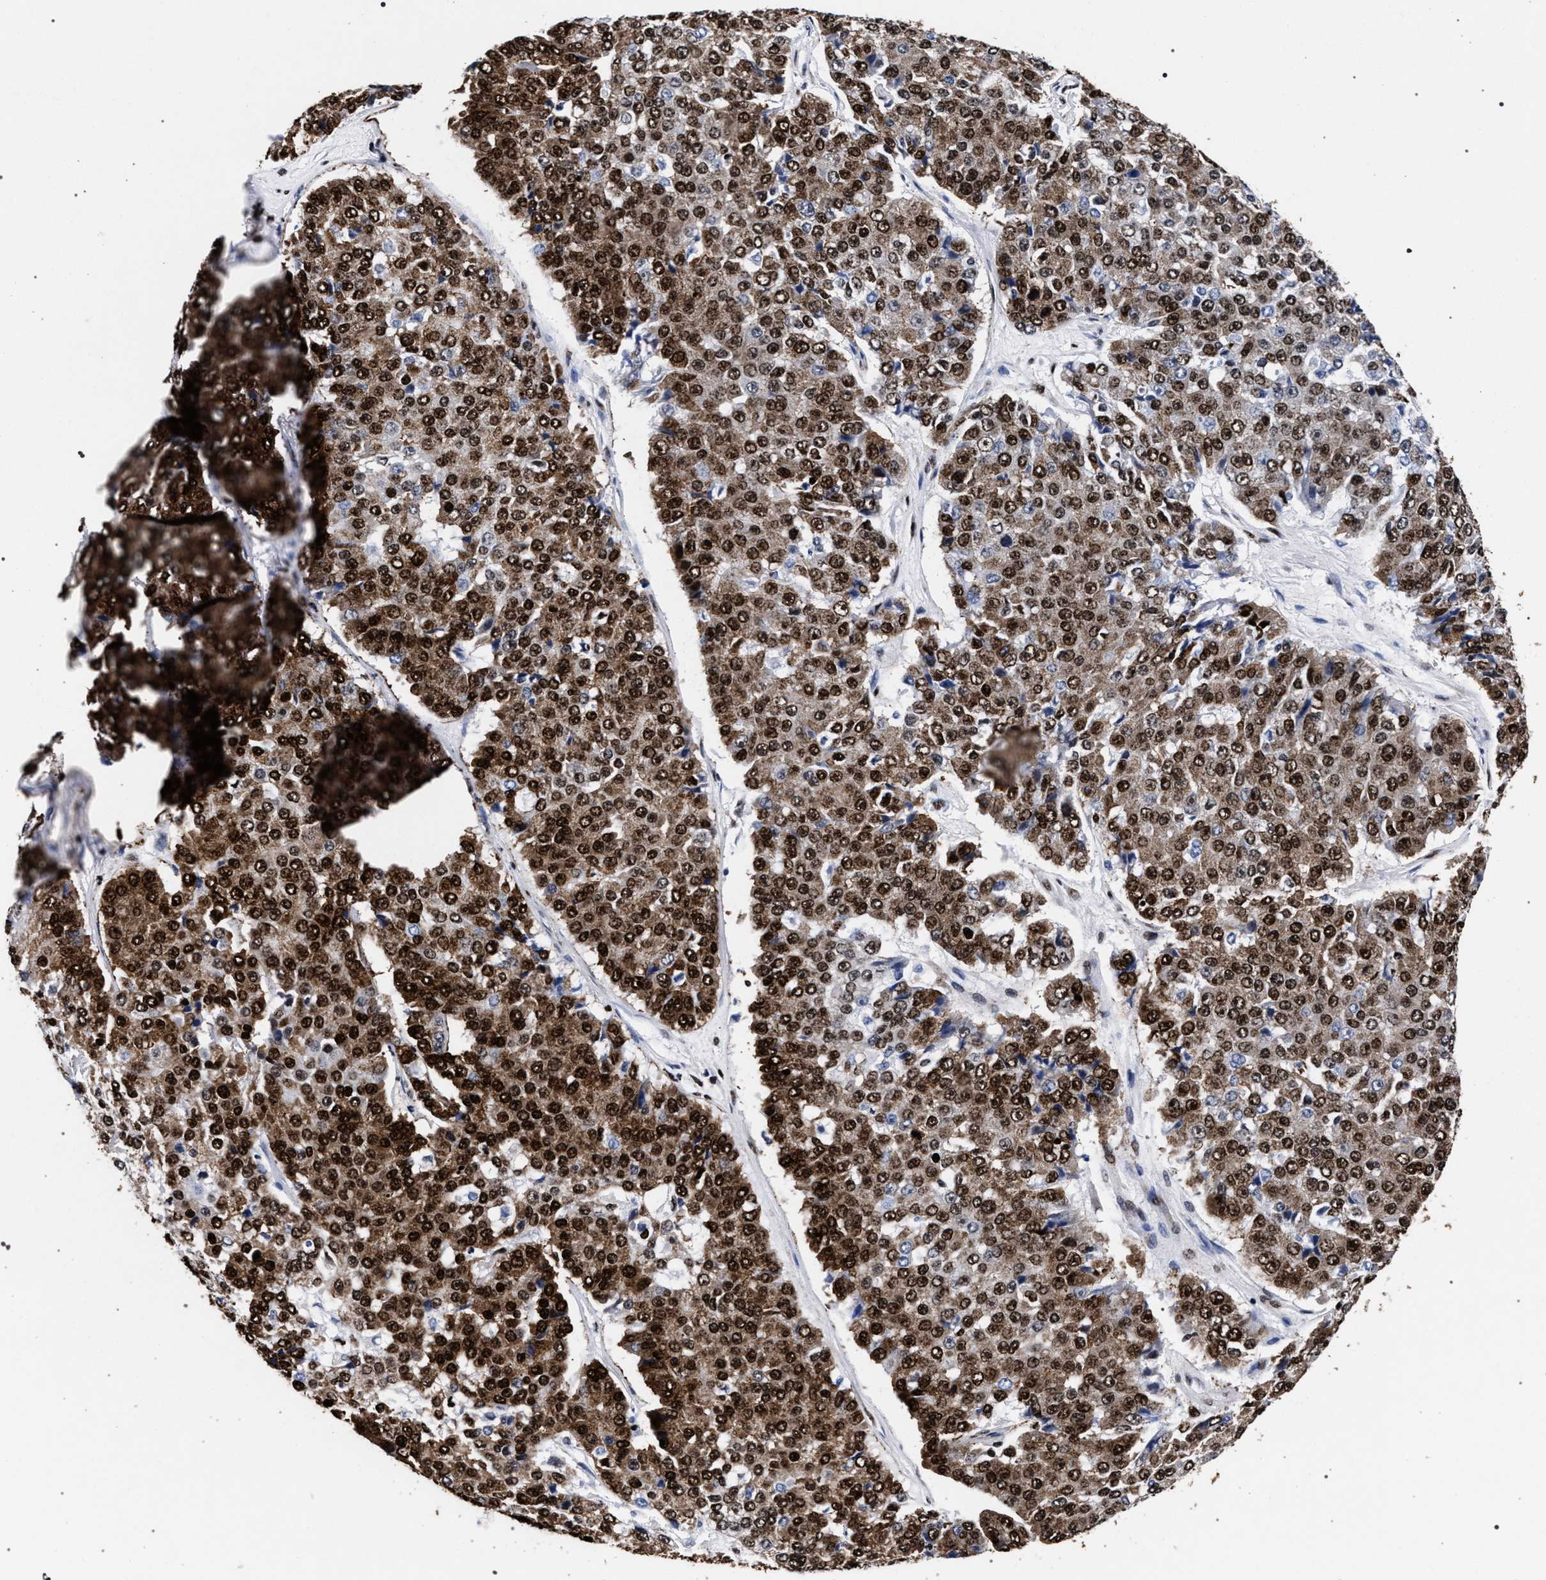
{"staining": {"intensity": "moderate", "quantity": ">75%", "location": "cytoplasmic/membranous,nuclear"}, "tissue": "pancreatic cancer", "cell_type": "Tumor cells", "image_type": "cancer", "snomed": [{"axis": "morphology", "description": "Adenocarcinoma, NOS"}, {"axis": "topography", "description": "Pancreas"}], "caption": "Moderate cytoplasmic/membranous and nuclear positivity is seen in approximately >75% of tumor cells in pancreatic cancer (adenocarcinoma).", "gene": "HNRNPA1", "patient": {"sex": "male", "age": 50}}